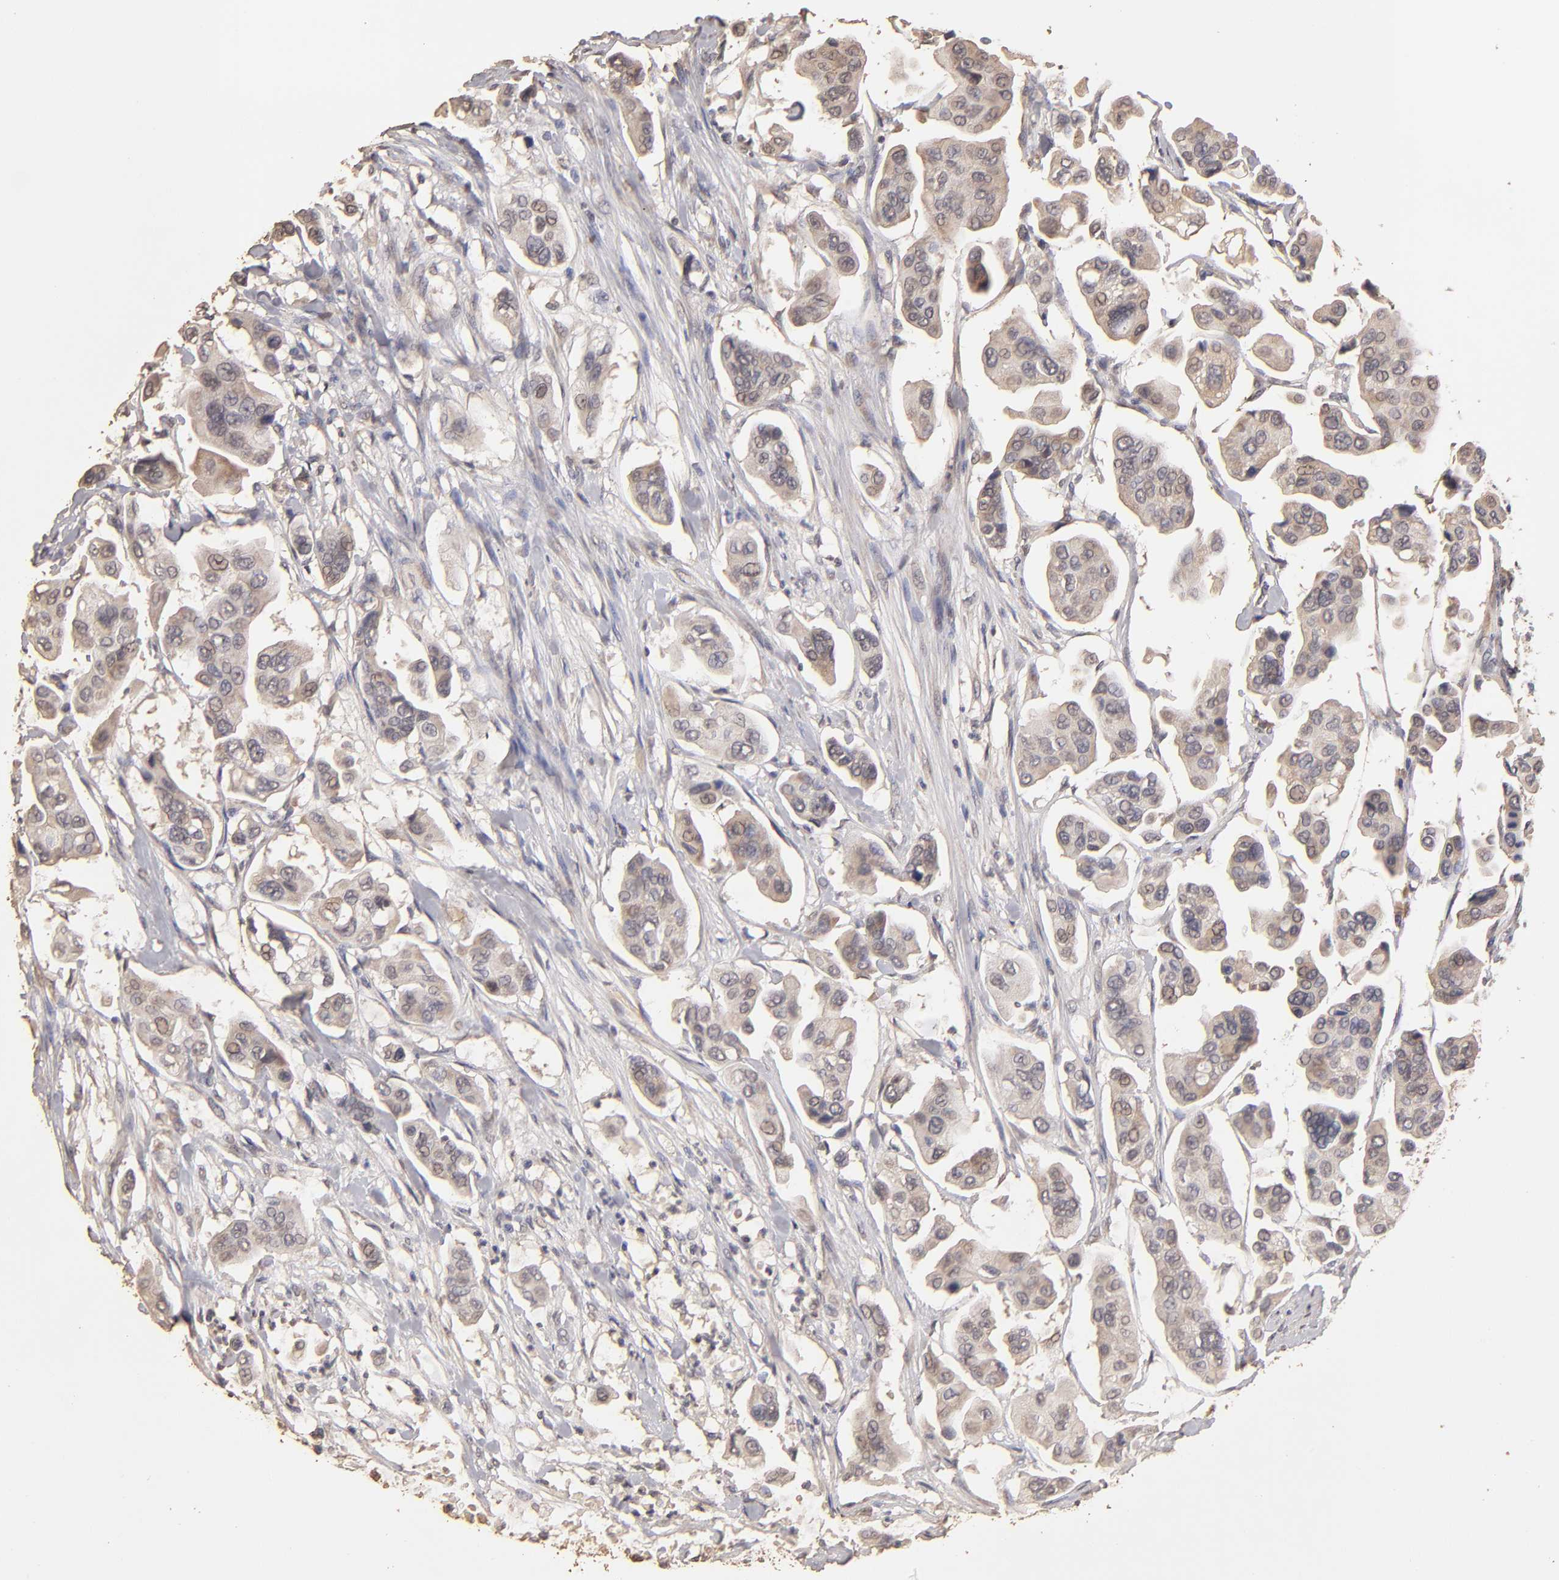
{"staining": {"intensity": "weak", "quantity": "25%-75%", "location": "cytoplasmic/membranous"}, "tissue": "urothelial cancer", "cell_type": "Tumor cells", "image_type": "cancer", "snomed": [{"axis": "morphology", "description": "Adenocarcinoma, NOS"}, {"axis": "topography", "description": "Urinary bladder"}], "caption": "Weak cytoplasmic/membranous positivity for a protein is identified in approximately 25%-75% of tumor cells of urothelial cancer using immunohistochemistry.", "gene": "OPHN1", "patient": {"sex": "male", "age": 61}}